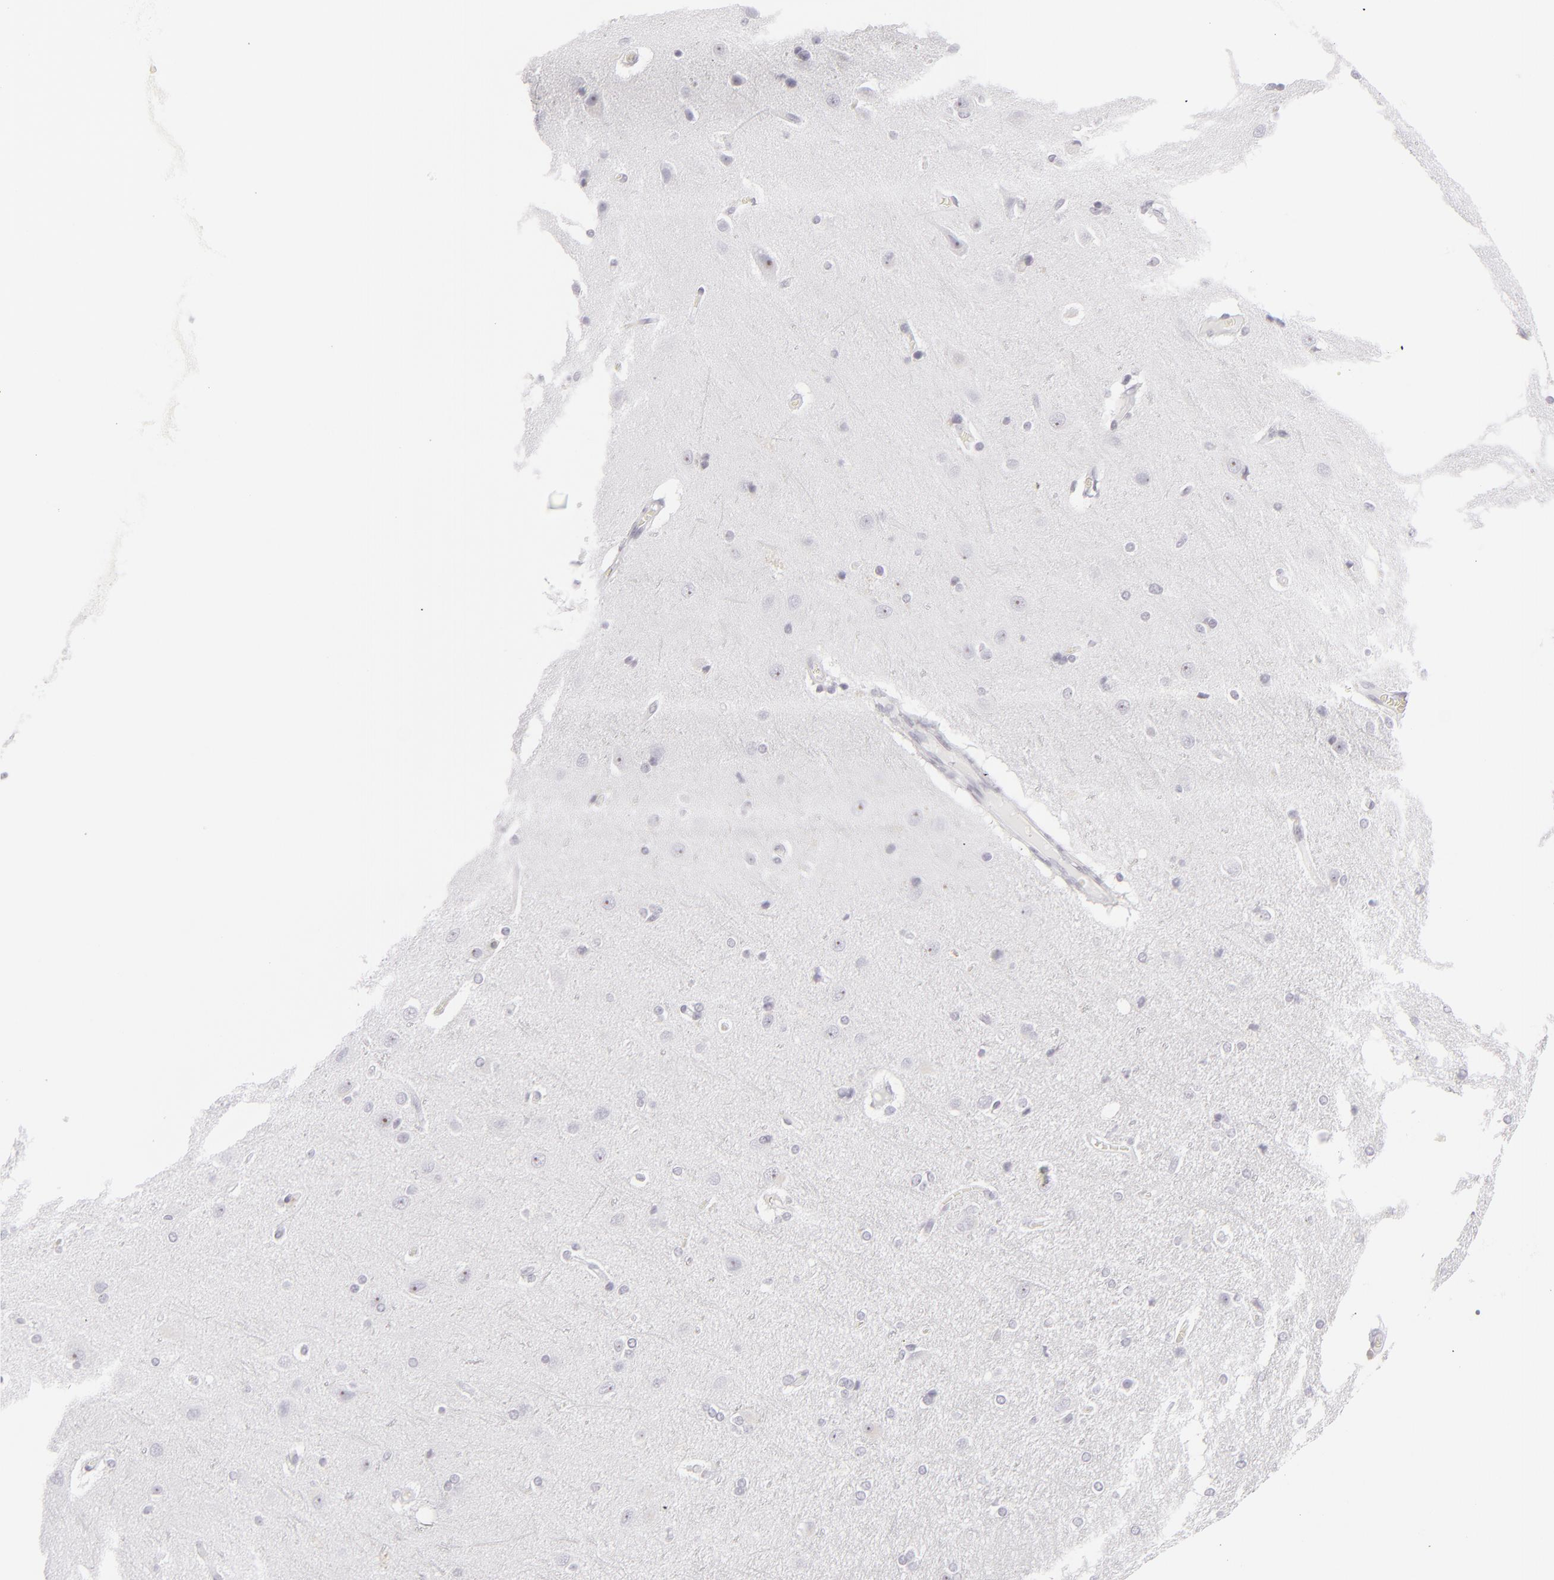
{"staining": {"intensity": "negative", "quantity": "none", "location": "none"}, "tissue": "cerebral cortex", "cell_type": "Endothelial cells", "image_type": "normal", "snomed": [{"axis": "morphology", "description": "Normal tissue, NOS"}, {"axis": "topography", "description": "Cerebral cortex"}], "caption": "DAB (3,3'-diaminobenzidine) immunohistochemical staining of normal human cerebral cortex exhibits no significant staining in endothelial cells. (DAB (3,3'-diaminobenzidine) immunohistochemistry (IHC), high magnification).", "gene": "CD7", "patient": {"sex": "female", "age": 54}}